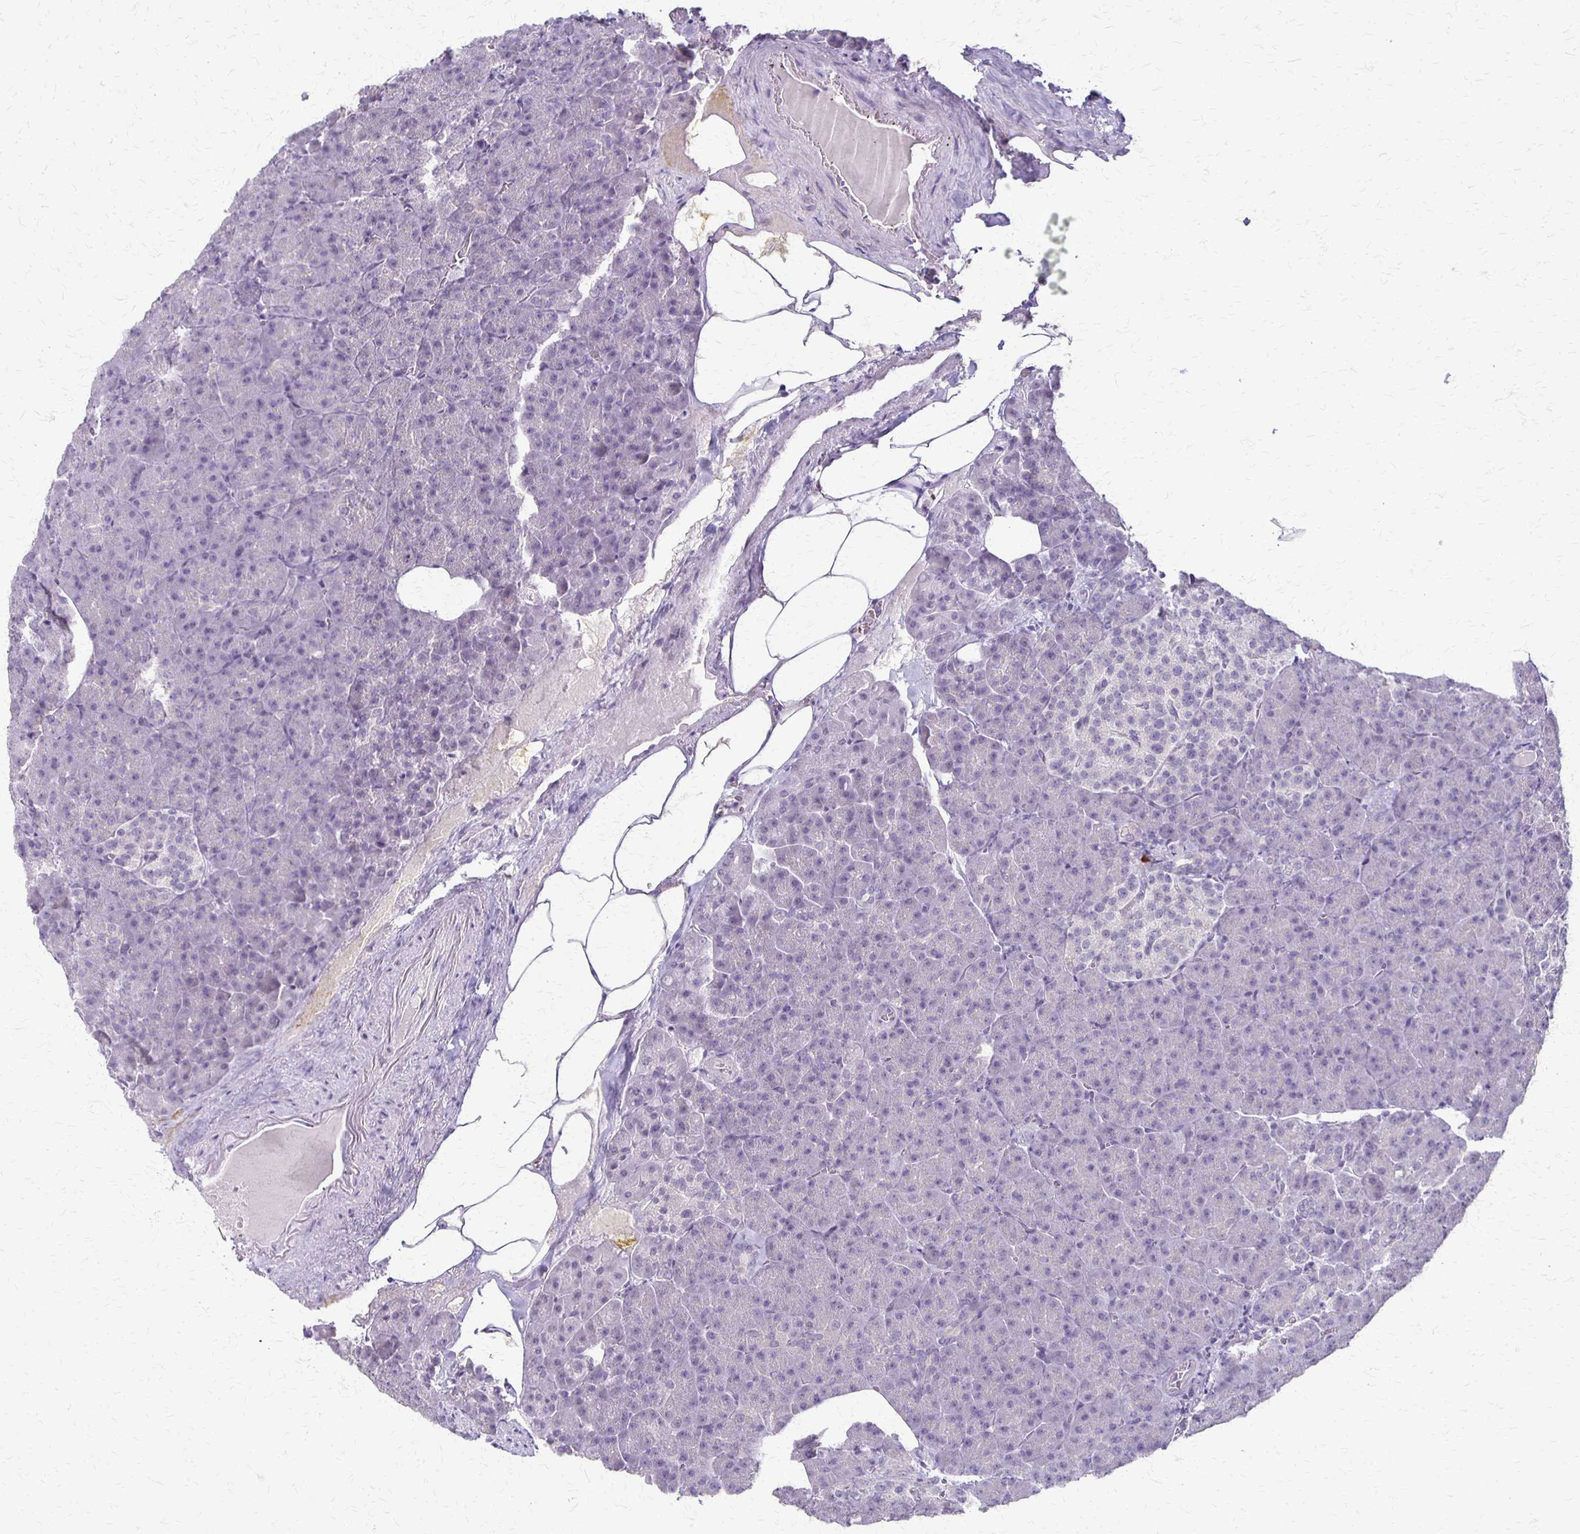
{"staining": {"intensity": "negative", "quantity": "none", "location": "none"}, "tissue": "pancreas", "cell_type": "Exocrine glandular cells", "image_type": "normal", "snomed": [{"axis": "morphology", "description": "Normal tissue, NOS"}, {"axis": "topography", "description": "Pancreas"}], "caption": "Immunohistochemistry image of unremarkable pancreas: human pancreas stained with DAB reveals no significant protein positivity in exocrine glandular cells.", "gene": "SLC35E2B", "patient": {"sex": "female", "age": 74}}